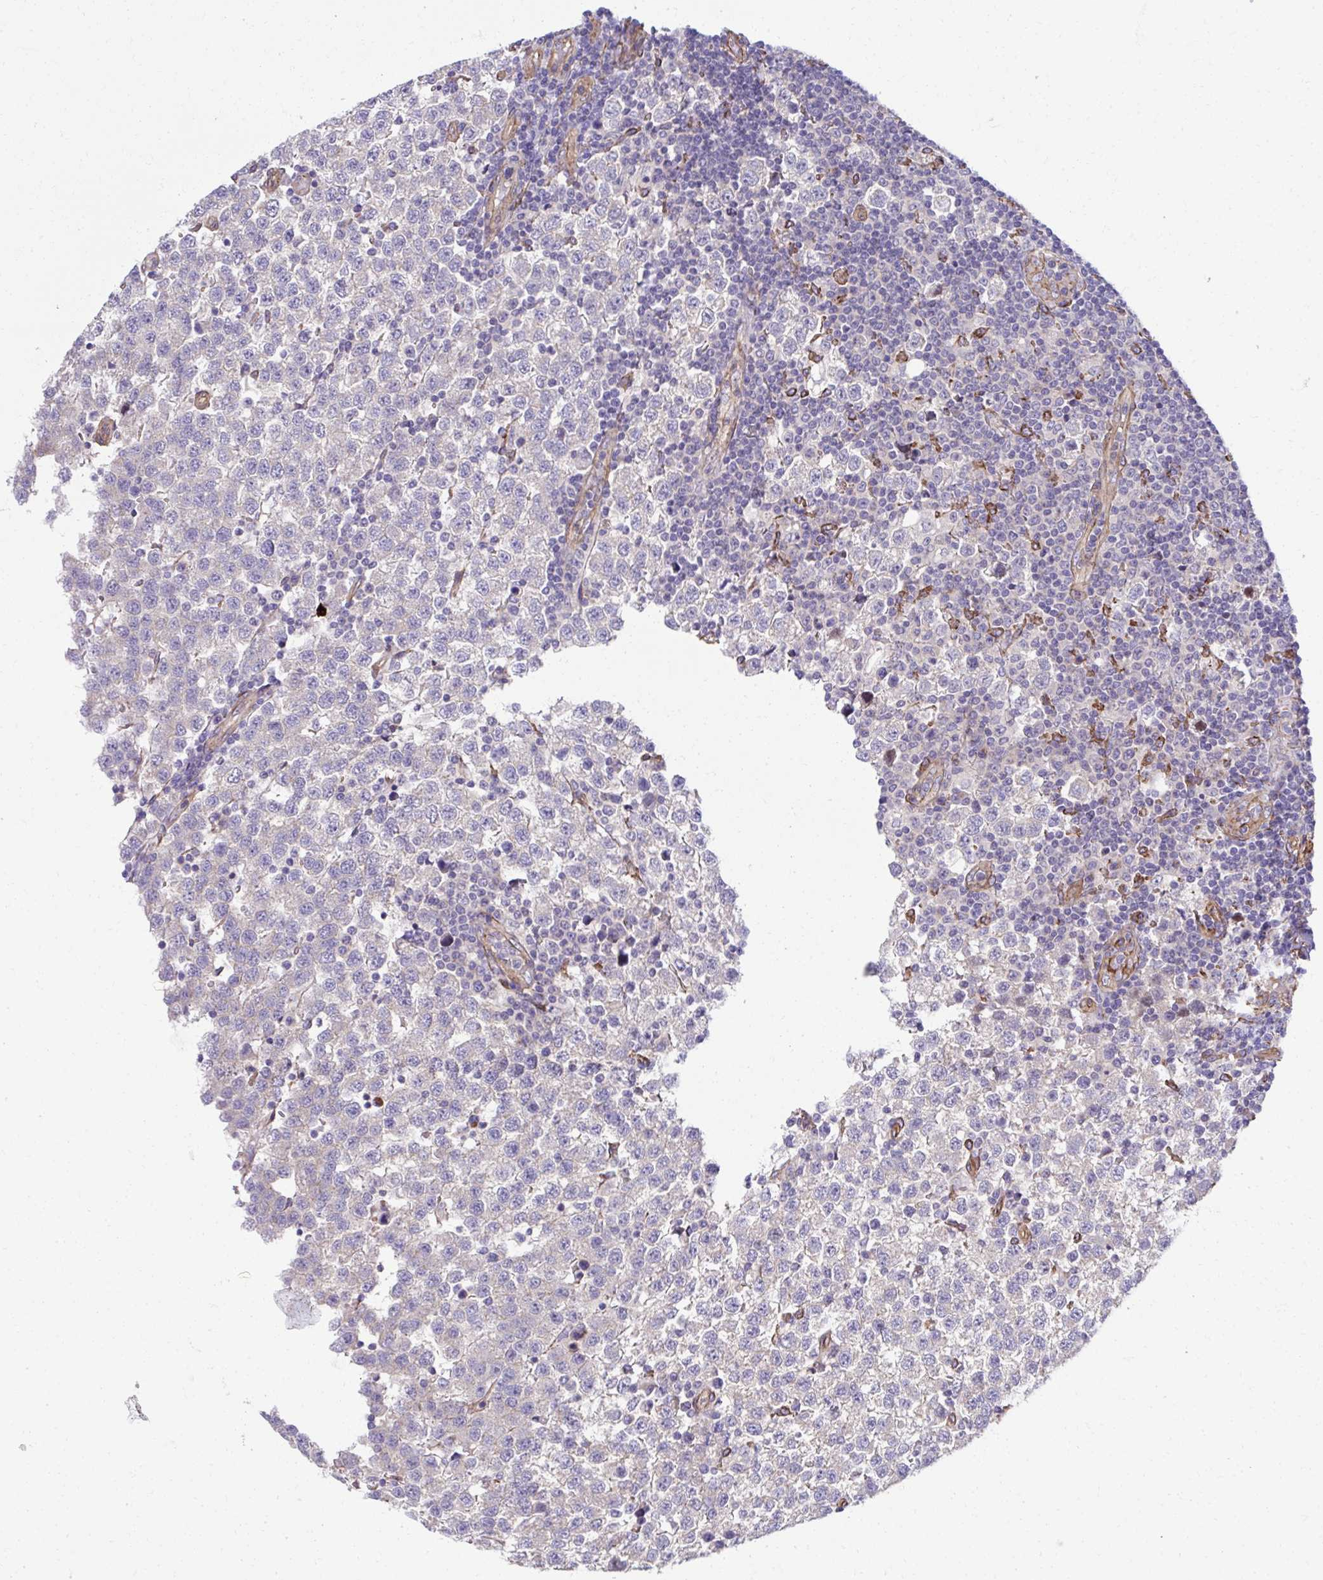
{"staining": {"intensity": "negative", "quantity": "none", "location": "none"}, "tissue": "testis cancer", "cell_type": "Tumor cells", "image_type": "cancer", "snomed": [{"axis": "morphology", "description": "Seminoma, NOS"}, {"axis": "topography", "description": "Testis"}], "caption": "A high-resolution histopathology image shows IHC staining of testis seminoma, which reveals no significant positivity in tumor cells.", "gene": "TRIM52", "patient": {"sex": "male", "age": 34}}